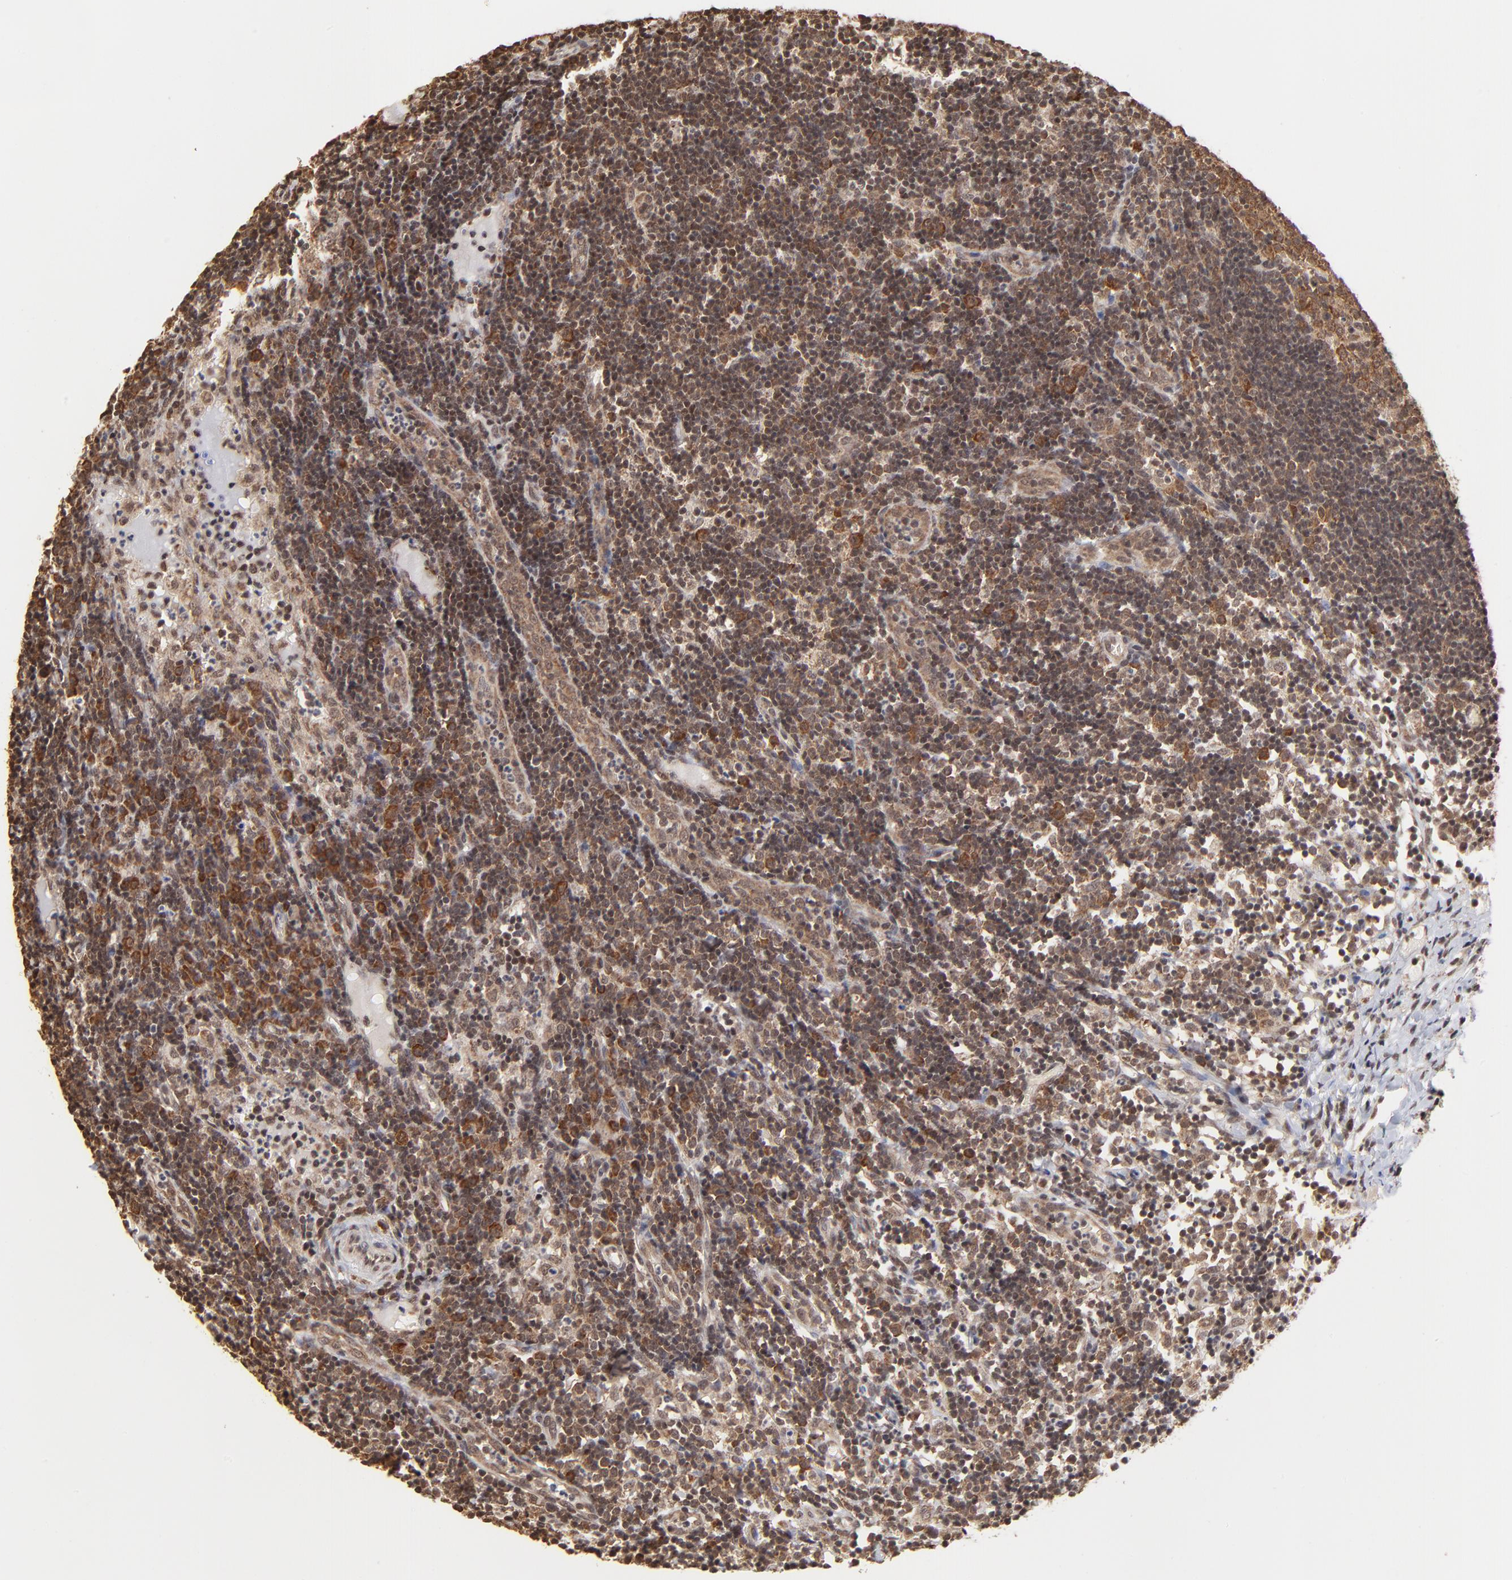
{"staining": {"intensity": "weak", "quantity": "25%-75%", "location": "cytoplasmic/membranous,nuclear"}, "tissue": "lymph node", "cell_type": "Non-germinal center cells", "image_type": "normal", "snomed": [{"axis": "morphology", "description": "Normal tissue, NOS"}, {"axis": "morphology", "description": "Inflammation, NOS"}, {"axis": "topography", "description": "Lymph node"}, {"axis": "topography", "description": "Salivary gland"}], "caption": "This histopathology image reveals immunohistochemistry (IHC) staining of unremarkable lymph node, with low weak cytoplasmic/membranous,nuclear expression in approximately 25%-75% of non-germinal center cells.", "gene": "BRPF1", "patient": {"sex": "male", "age": 3}}